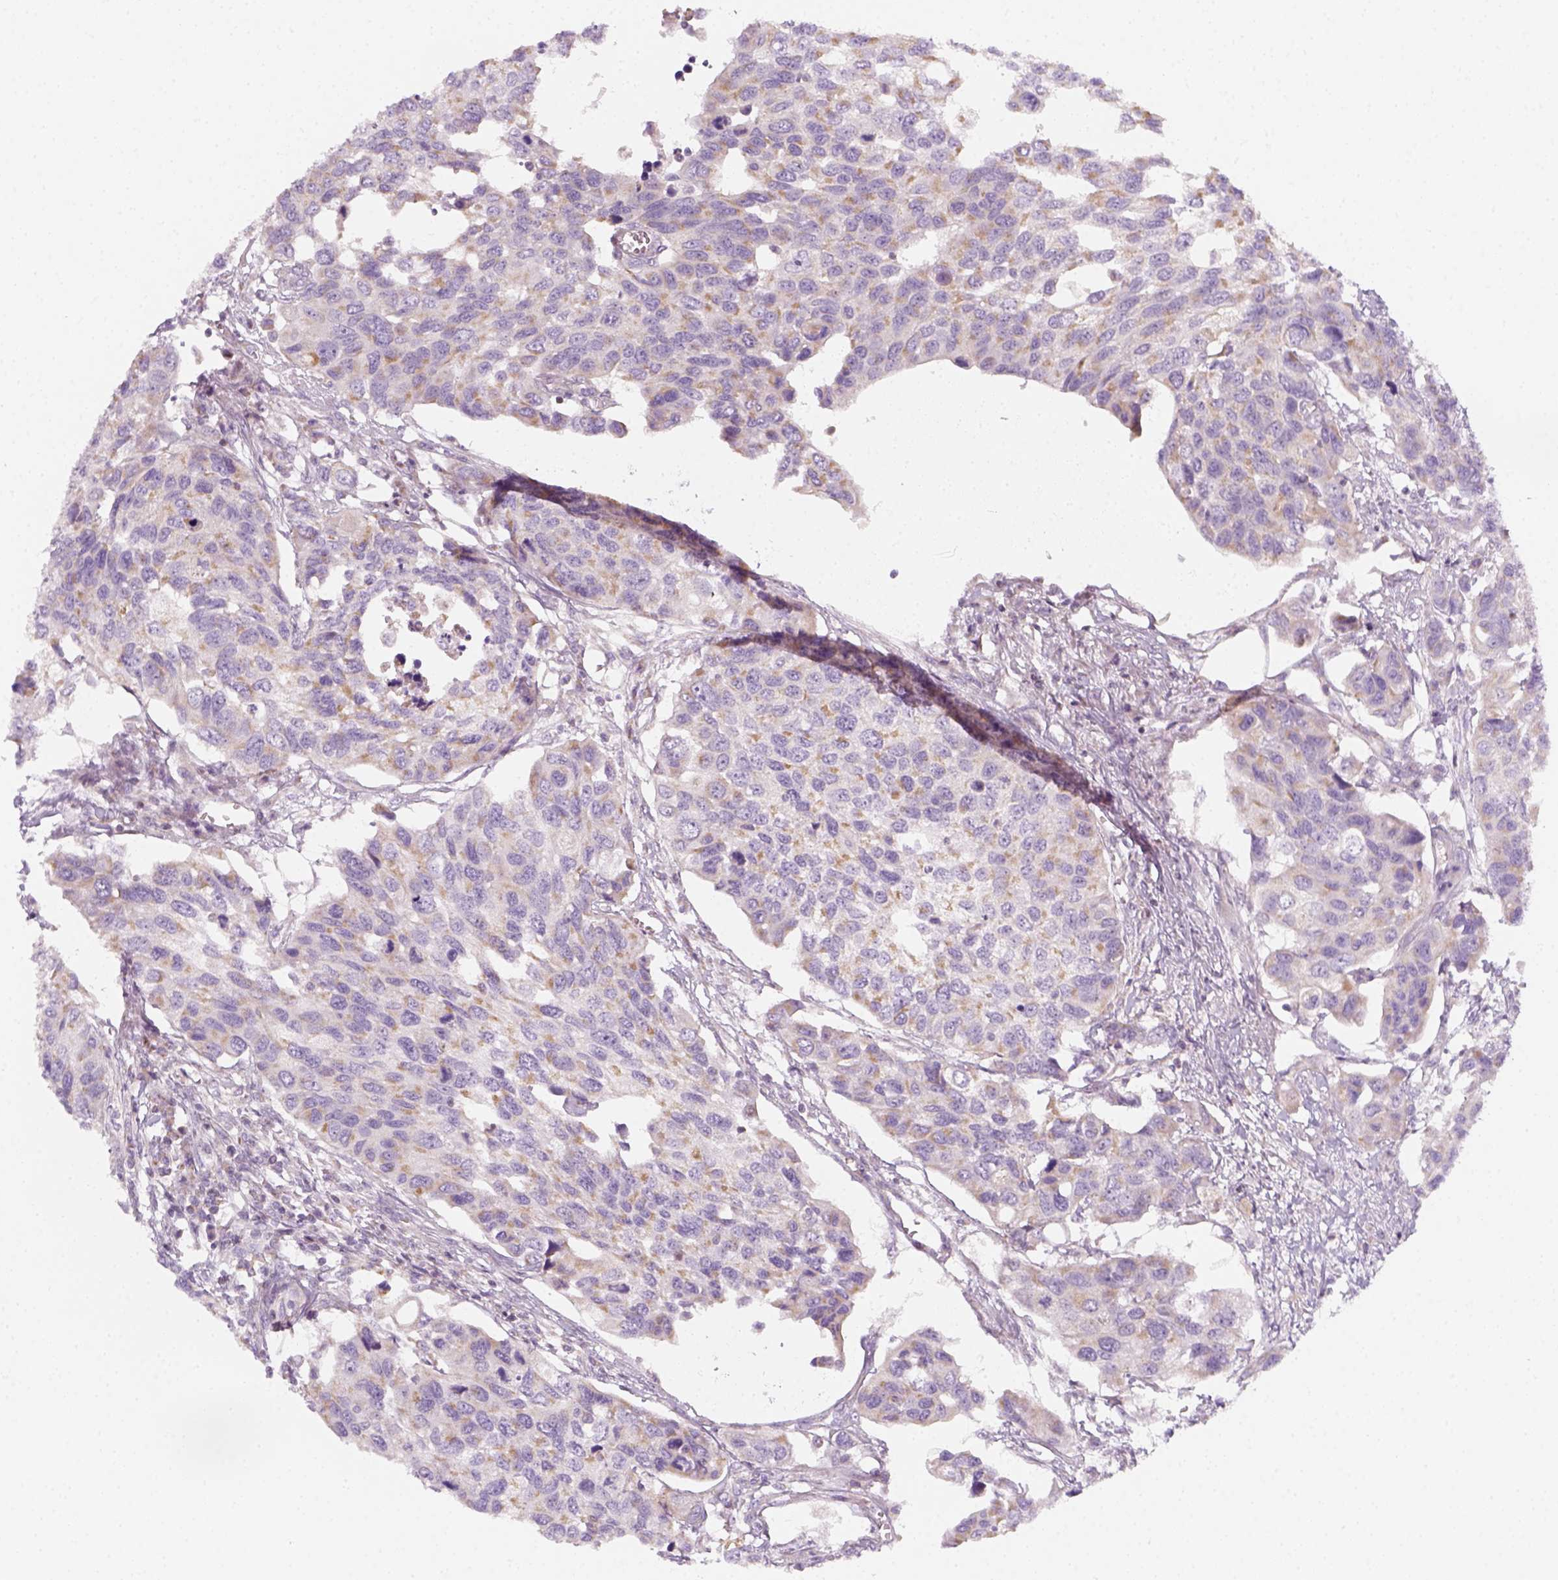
{"staining": {"intensity": "negative", "quantity": "none", "location": "none"}, "tissue": "urothelial cancer", "cell_type": "Tumor cells", "image_type": "cancer", "snomed": [{"axis": "morphology", "description": "Urothelial carcinoma, High grade"}, {"axis": "topography", "description": "Urinary bladder"}], "caption": "Tumor cells show no significant positivity in urothelial cancer. (DAB (3,3'-diaminobenzidine) immunohistochemistry visualized using brightfield microscopy, high magnification).", "gene": "AWAT2", "patient": {"sex": "male", "age": 60}}